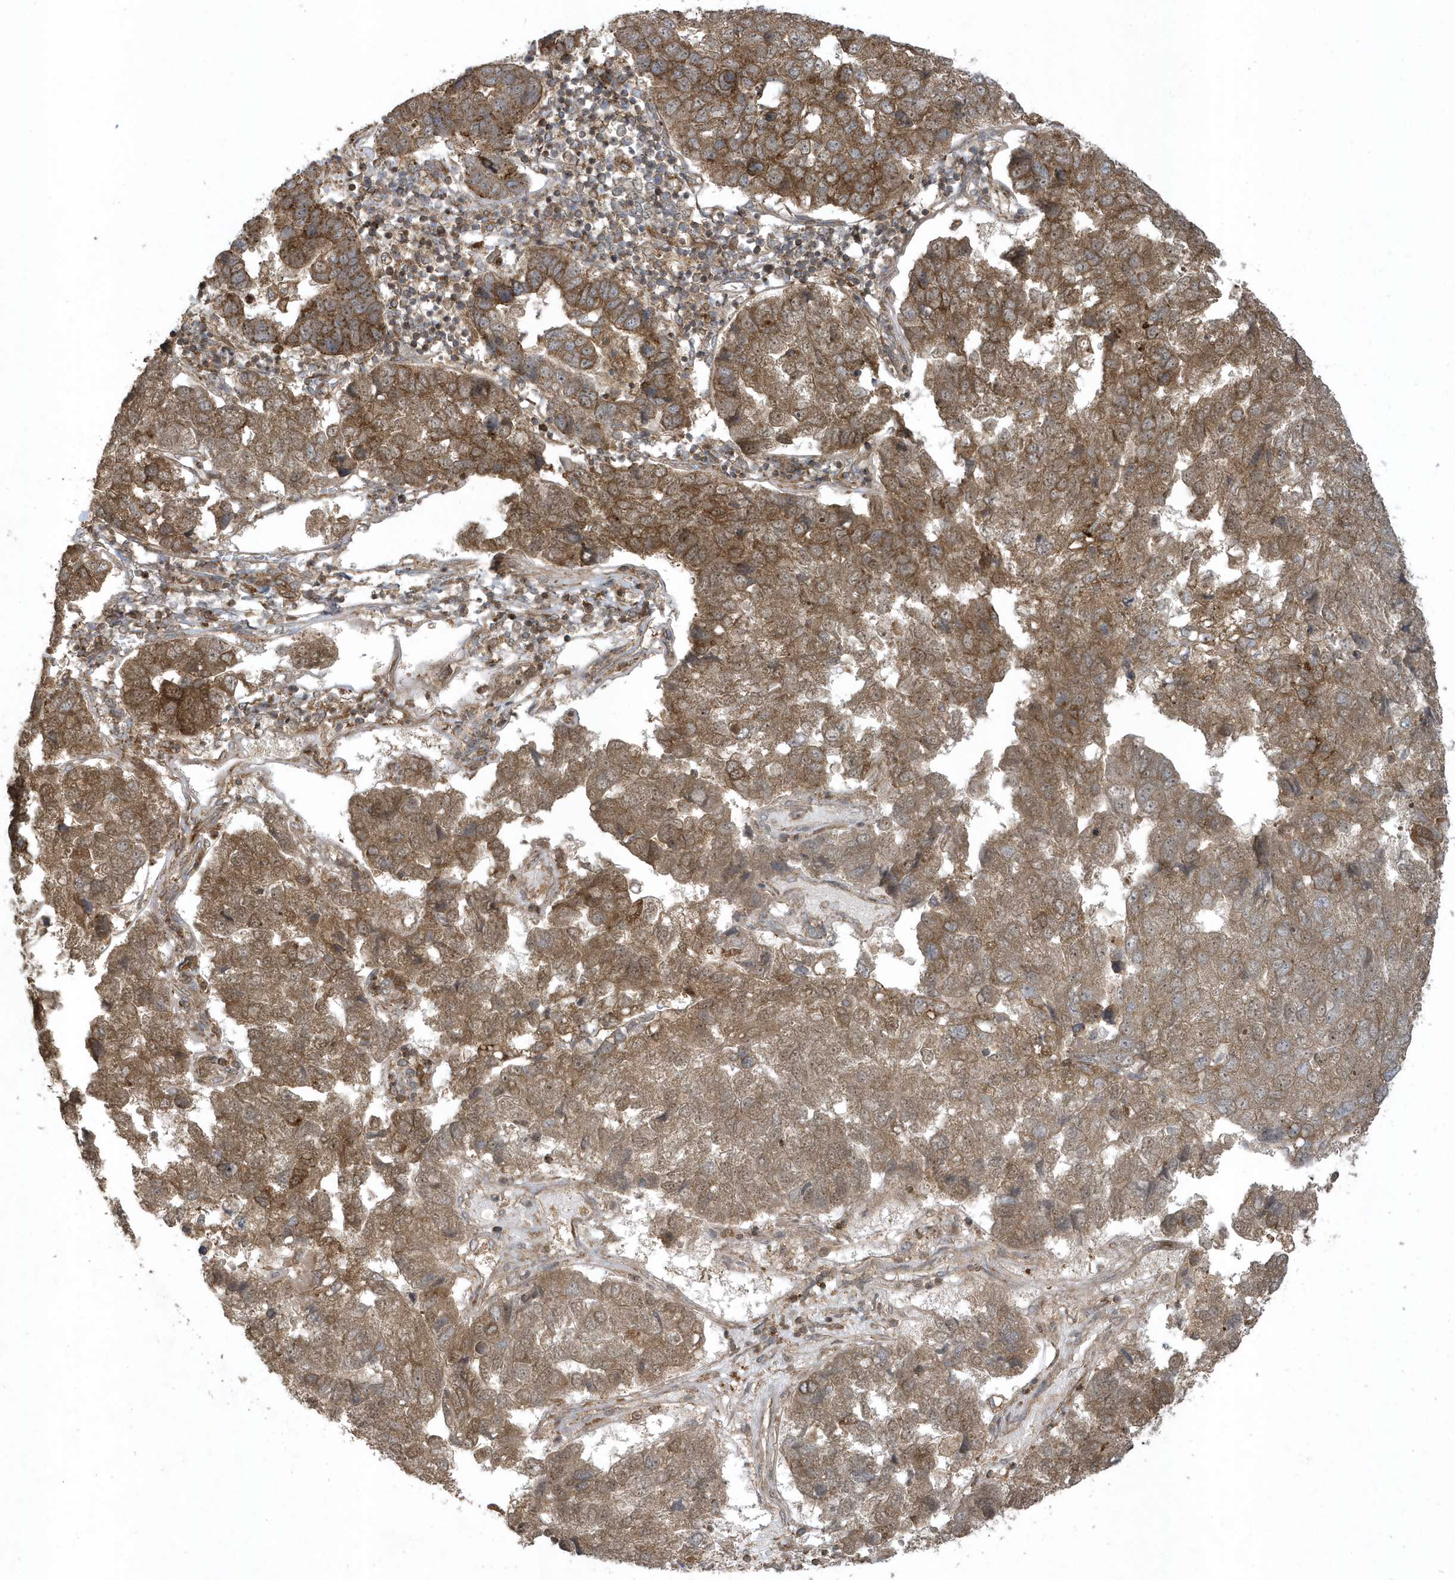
{"staining": {"intensity": "moderate", "quantity": ">75%", "location": "cytoplasmic/membranous"}, "tissue": "pancreatic cancer", "cell_type": "Tumor cells", "image_type": "cancer", "snomed": [{"axis": "morphology", "description": "Adenocarcinoma, NOS"}, {"axis": "topography", "description": "Pancreas"}], "caption": "DAB immunohistochemical staining of pancreatic cancer reveals moderate cytoplasmic/membranous protein staining in approximately >75% of tumor cells. Immunohistochemistry (ihc) stains the protein in brown and the nuclei are stained blue.", "gene": "STAMBP", "patient": {"sex": "female", "age": 61}}